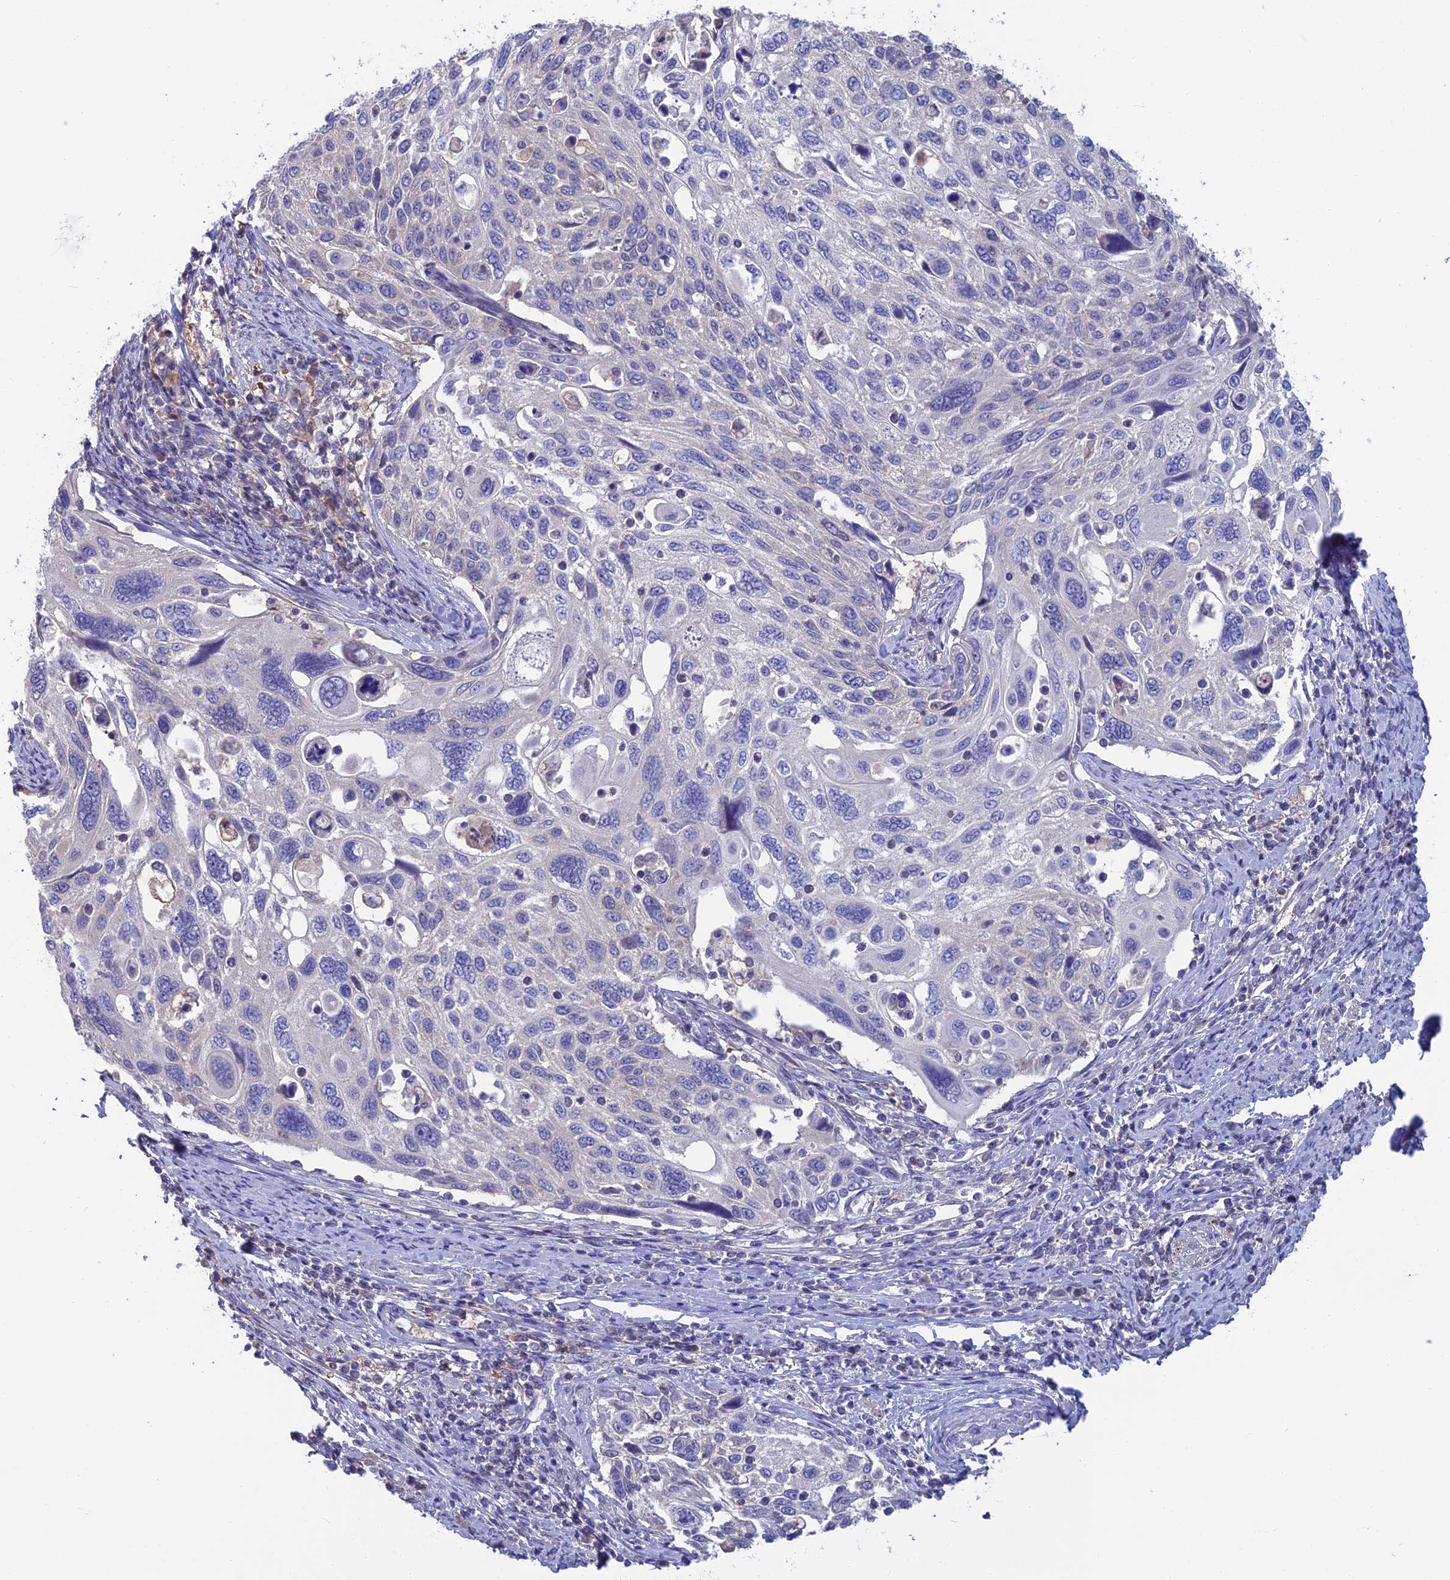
{"staining": {"intensity": "negative", "quantity": "none", "location": "none"}, "tissue": "cervical cancer", "cell_type": "Tumor cells", "image_type": "cancer", "snomed": [{"axis": "morphology", "description": "Squamous cell carcinoma, NOS"}, {"axis": "topography", "description": "Cervix"}], "caption": "Immunohistochemistry (IHC) photomicrograph of squamous cell carcinoma (cervical) stained for a protein (brown), which exhibits no expression in tumor cells.", "gene": "SNAP91", "patient": {"sex": "female", "age": 70}}